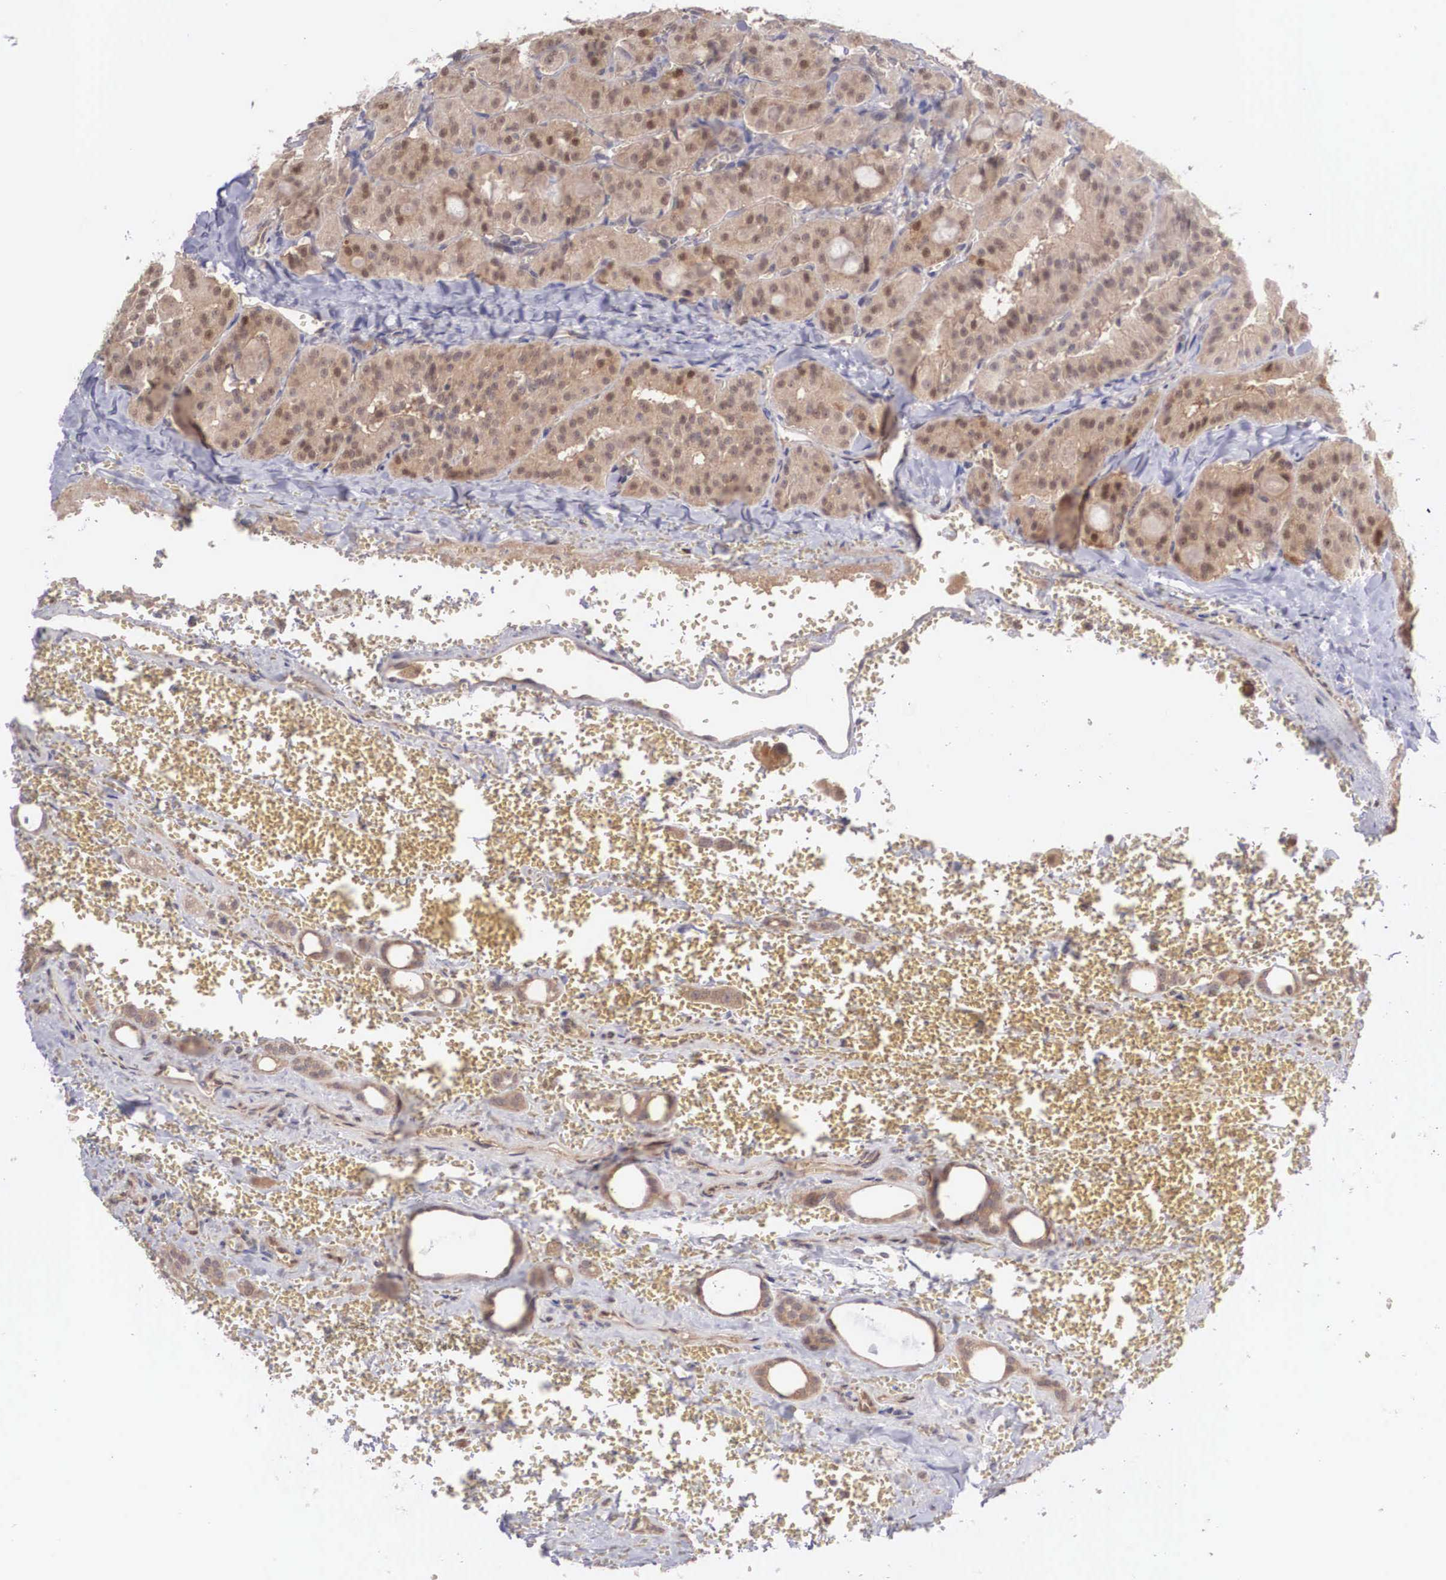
{"staining": {"intensity": "moderate", "quantity": ">75%", "location": "cytoplasmic/membranous,nuclear"}, "tissue": "thyroid cancer", "cell_type": "Tumor cells", "image_type": "cancer", "snomed": [{"axis": "morphology", "description": "Carcinoma, NOS"}, {"axis": "topography", "description": "Thyroid gland"}], "caption": "Tumor cells reveal medium levels of moderate cytoplasmic/membranous and nuclear positivity in about >75% of cells in human thyroid cancer (carcinoma).", "gene": "DNAJB7", "patient": {"sex": "male", "age": 76}}